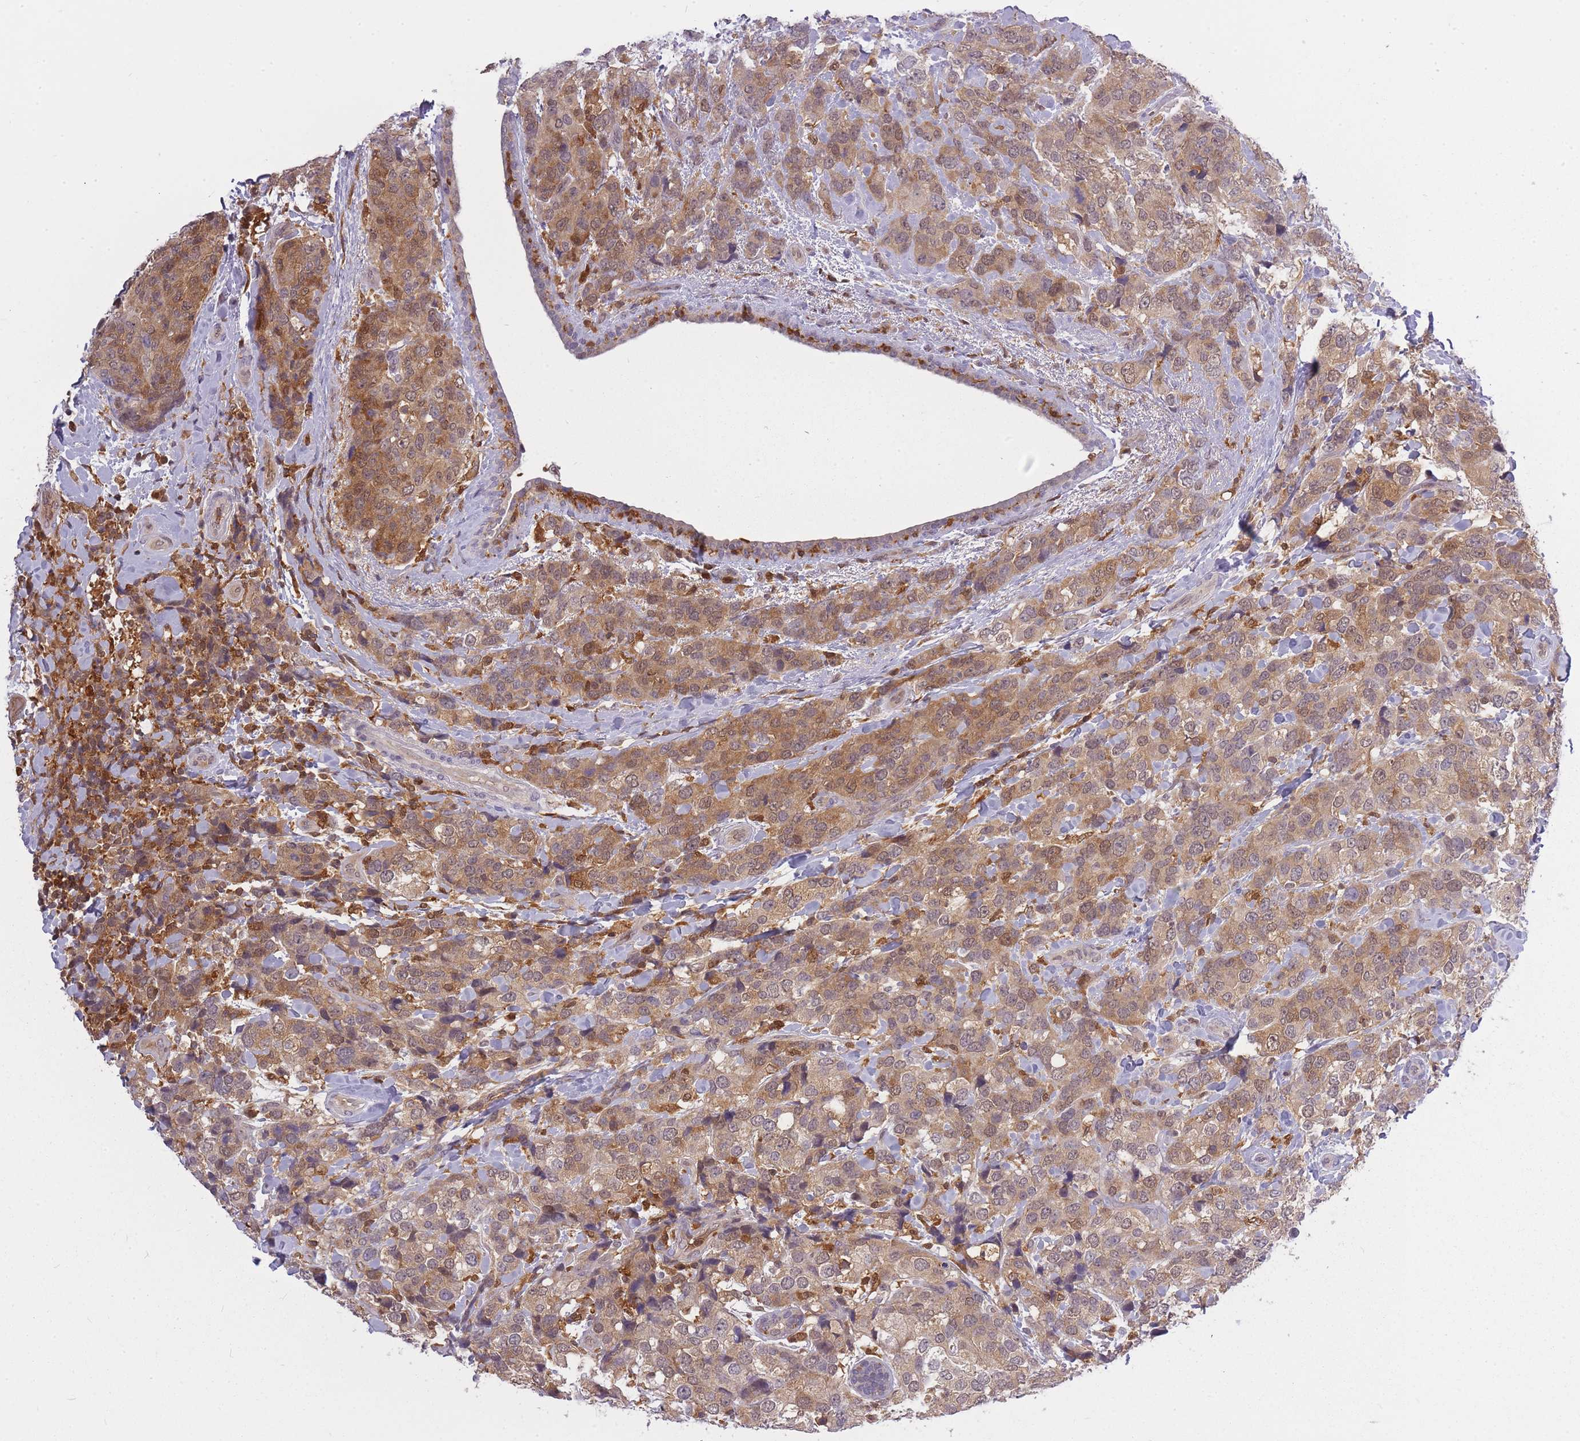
{"staining": {"intensity": "moderate", "quantity": ">75%", "location": "cytoplasmic/membranous,nuclear"}, "tissue": "breast cancer", "cell_type": "Tumor cells", "image_type": "cancer", "snomed": [{"axis": "morphology", "description": "Lobular carcinoma"}, {"axis": "topography", "description": "Breast"}], "caption": "Moderate cytoplasmic/membranous and nuclear positivity is seen in approximately >75% of tumor cells in lobular carcinoma (breast).", "gene": "CXorf38", "patient": {"sex": "female", "age": 59}}